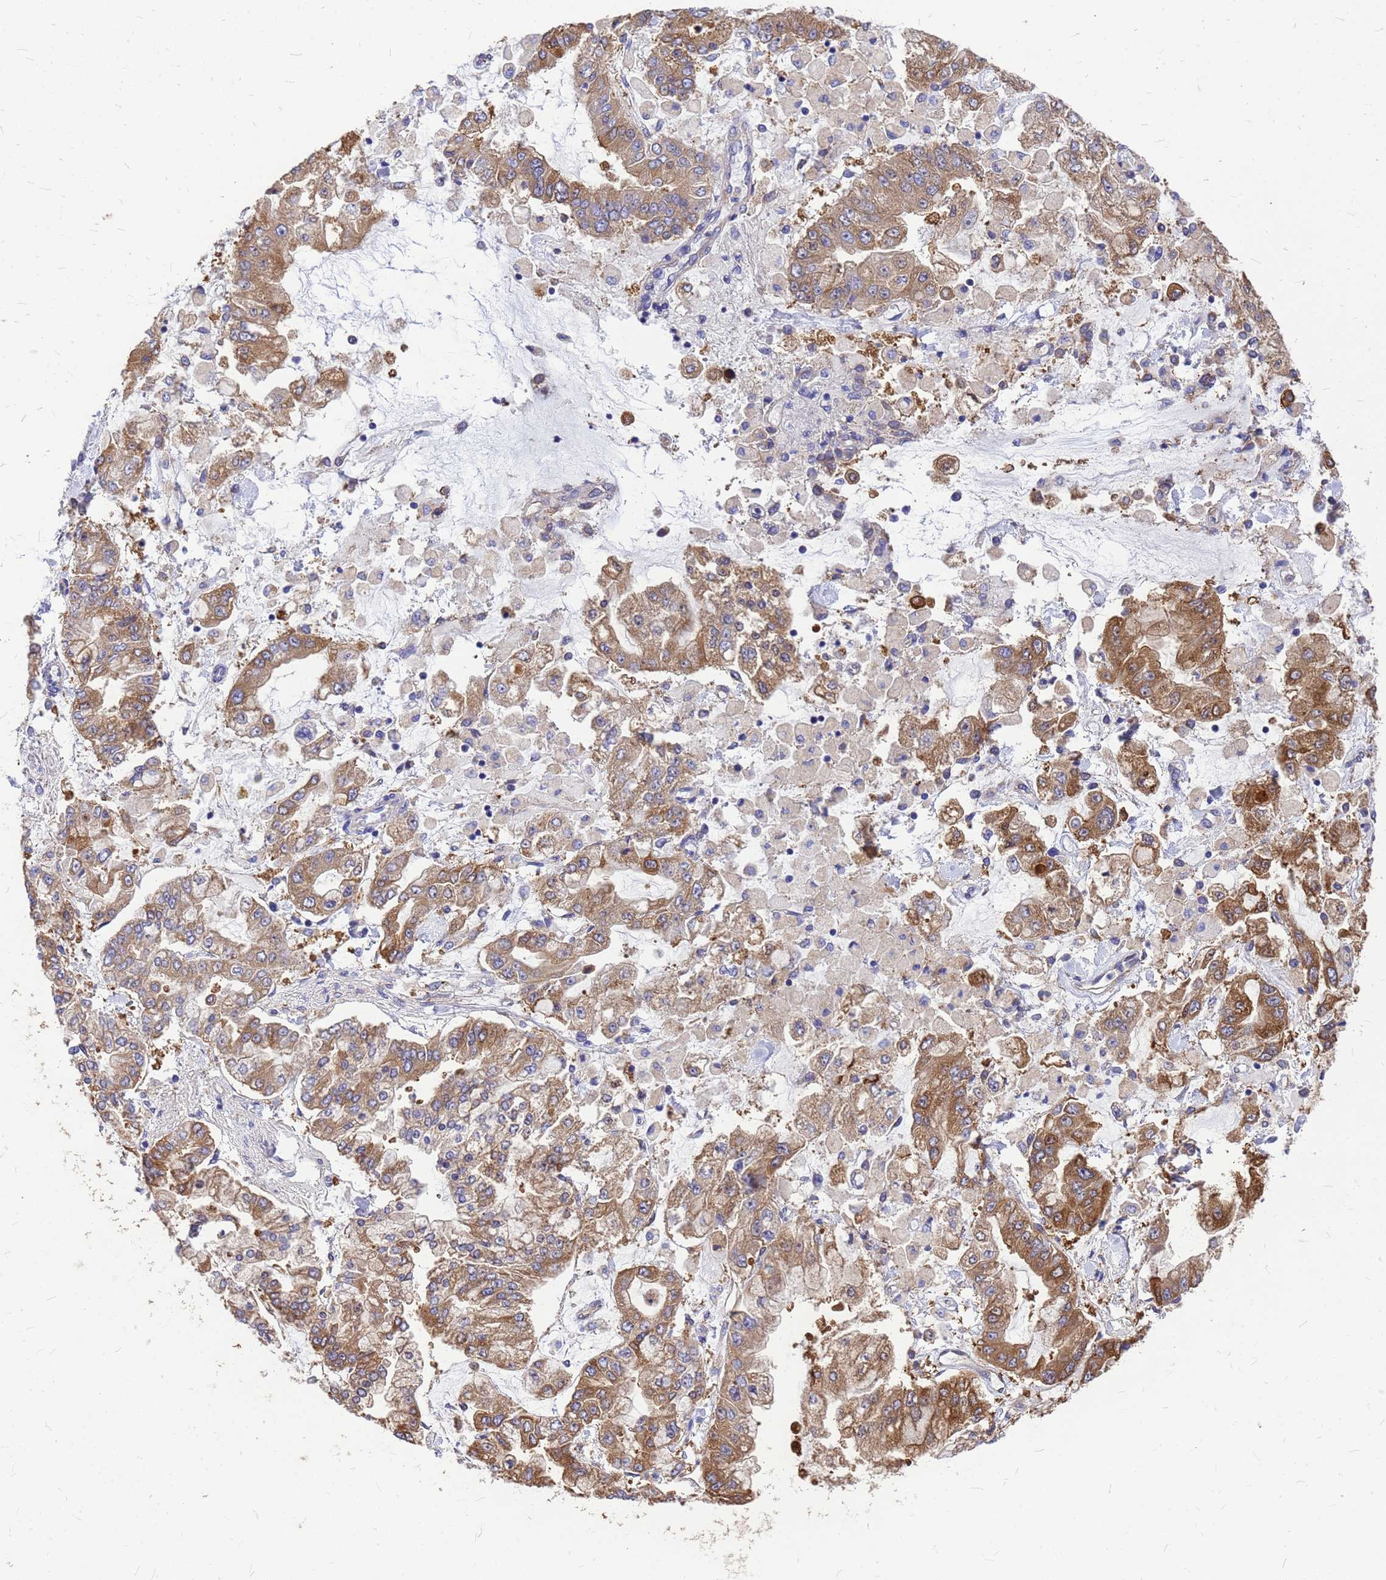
{"staining": {"intensity": "moderate", "quantity": ">75%", "location": "cytoplasmic/membranous"}, "tissue": "stomach cancer", "cell_type": "Tumor cells", "image_type": "cancer", "snomed": [{"axis": "morphology", "description": "Normal tissue, NOS"}, {"axis": "morphology", "description": "Adenocarcinoma, NOS"}, {"axis": "topography", "description": "Stomach, upper"}, {"axis": "topography", "description": "Stomach"}], "caption": "Stomach cancer (adenocarcinoma) stained with a brown dye shows moderate cytoplasmic/membranous positive staining in about >75% of tumor cells.", "gene": "GID4", "patient": {"sex": "male", "age": 76}}